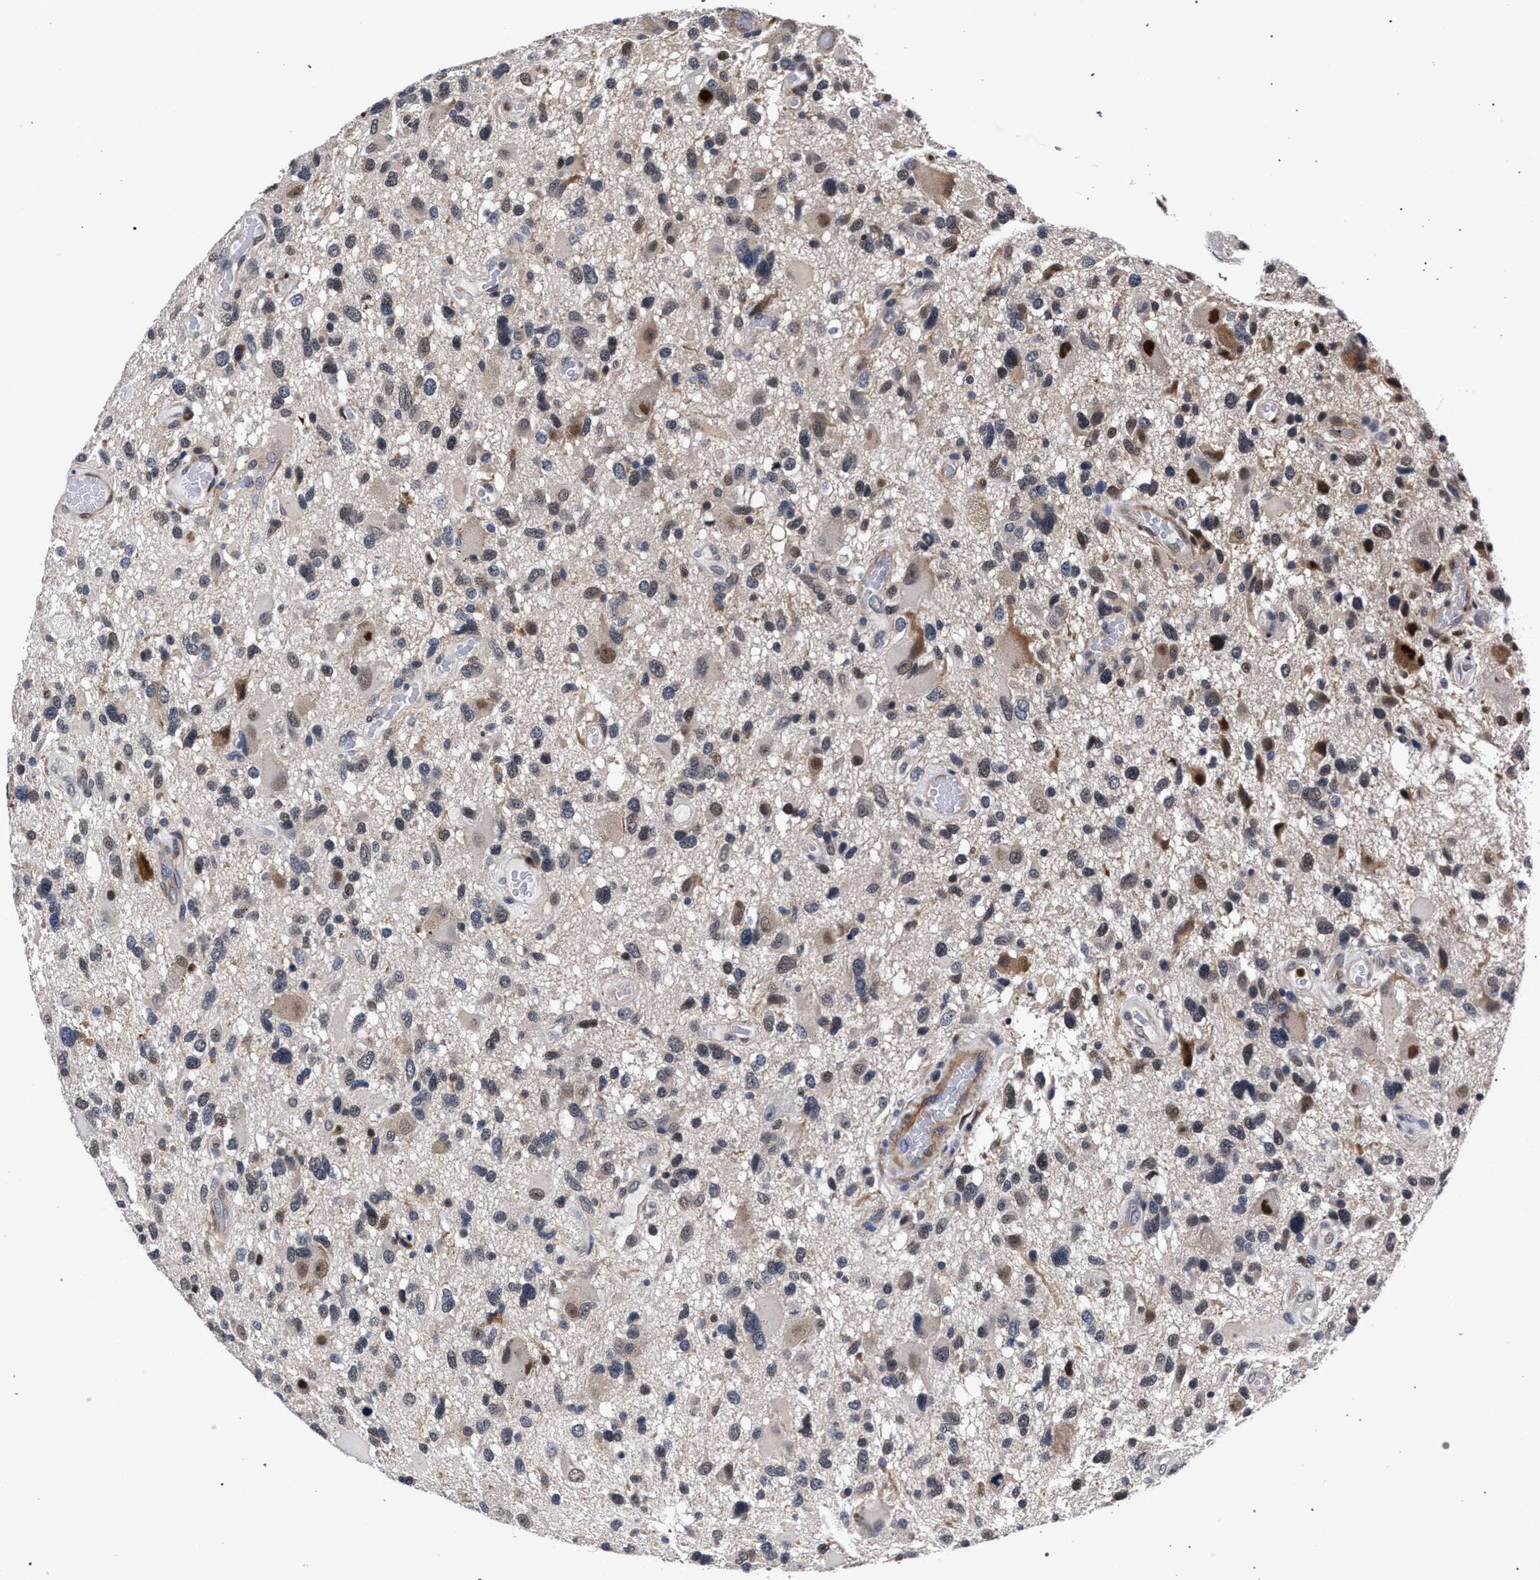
{"staining": {"intensity": "moderate", "quantity": "<25%", "location": "cytoplasmic/membranous,nuclear"}, "tissue": "glioma", "cell_type": "Tumor cells", "image_type": "cancer", "snomed": [{"axis": "morphology", "description": "Glioma, malignant, High grade"}, {"axis": "topography", "description": "Brain"}], "caption": "Immunohistochemical staining of human glioma shows moderate cytoplasmic/membranous and nuclear protein staining in approximately <25% of tumor cells.", "gene": "ZNF462", "patient": {"sex": "male", "age": 33}}